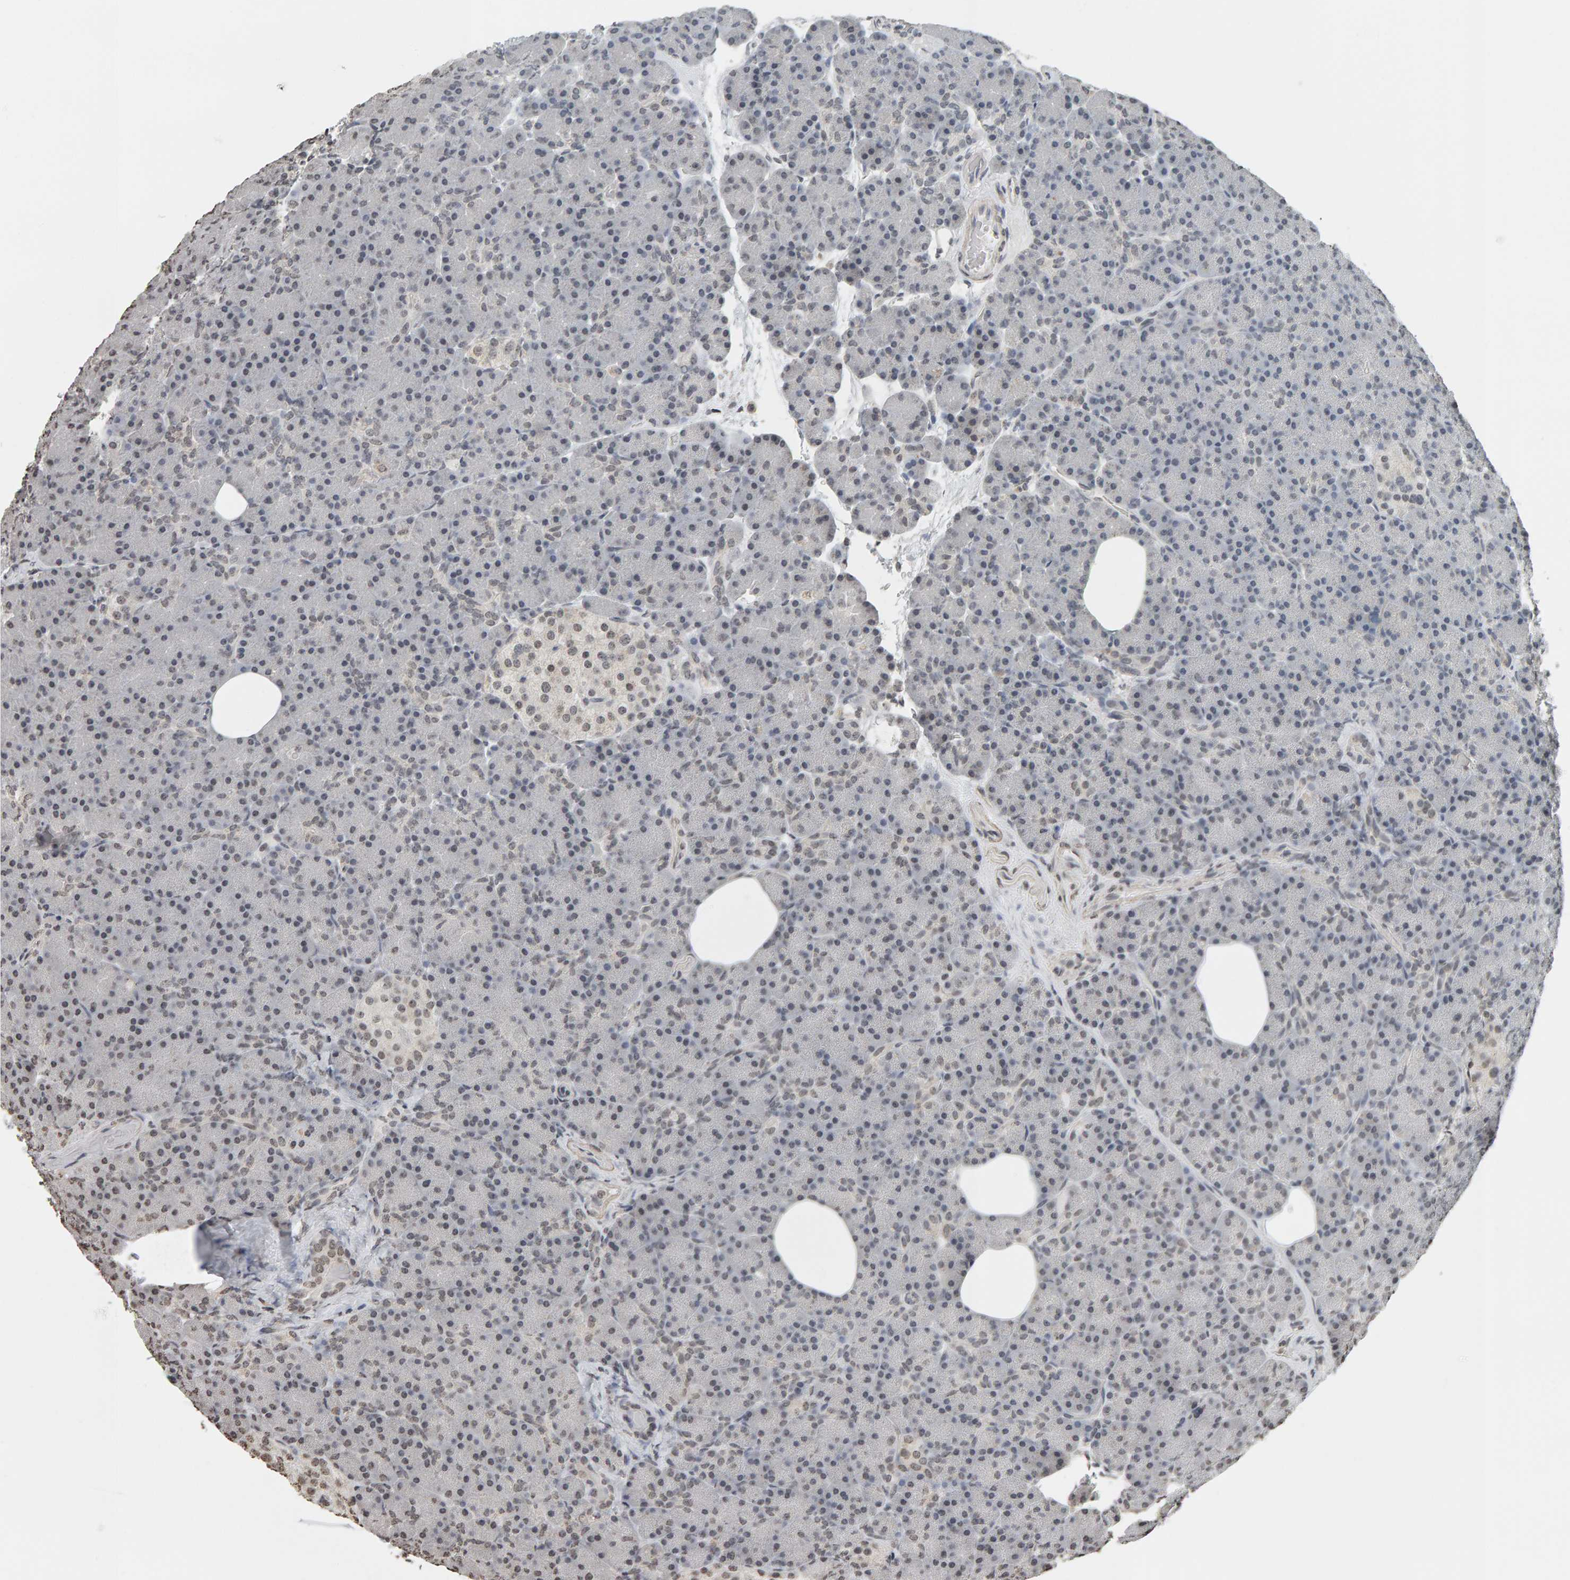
{"staining": {"intensity": "weak", "quantity": "<25%", "location": "nuclear"}, "tissue": "pancreas", "cell_type": "Exocrine glandular cells", "image_type": "normal", "snomed": [{"axis": "morphology", "description": "Normal tissue, NOS"}, {"axis": "topography", "description": "Pancreas"}], "caption": "A histopathology image of human pancreas is negative for staining in exocrine glandular cells. (Immunohistochemistry (ihc), brightfield microscopy, high magnification).", "gene": "AFF4", "patient": {"sex": "female", "age": 43}}